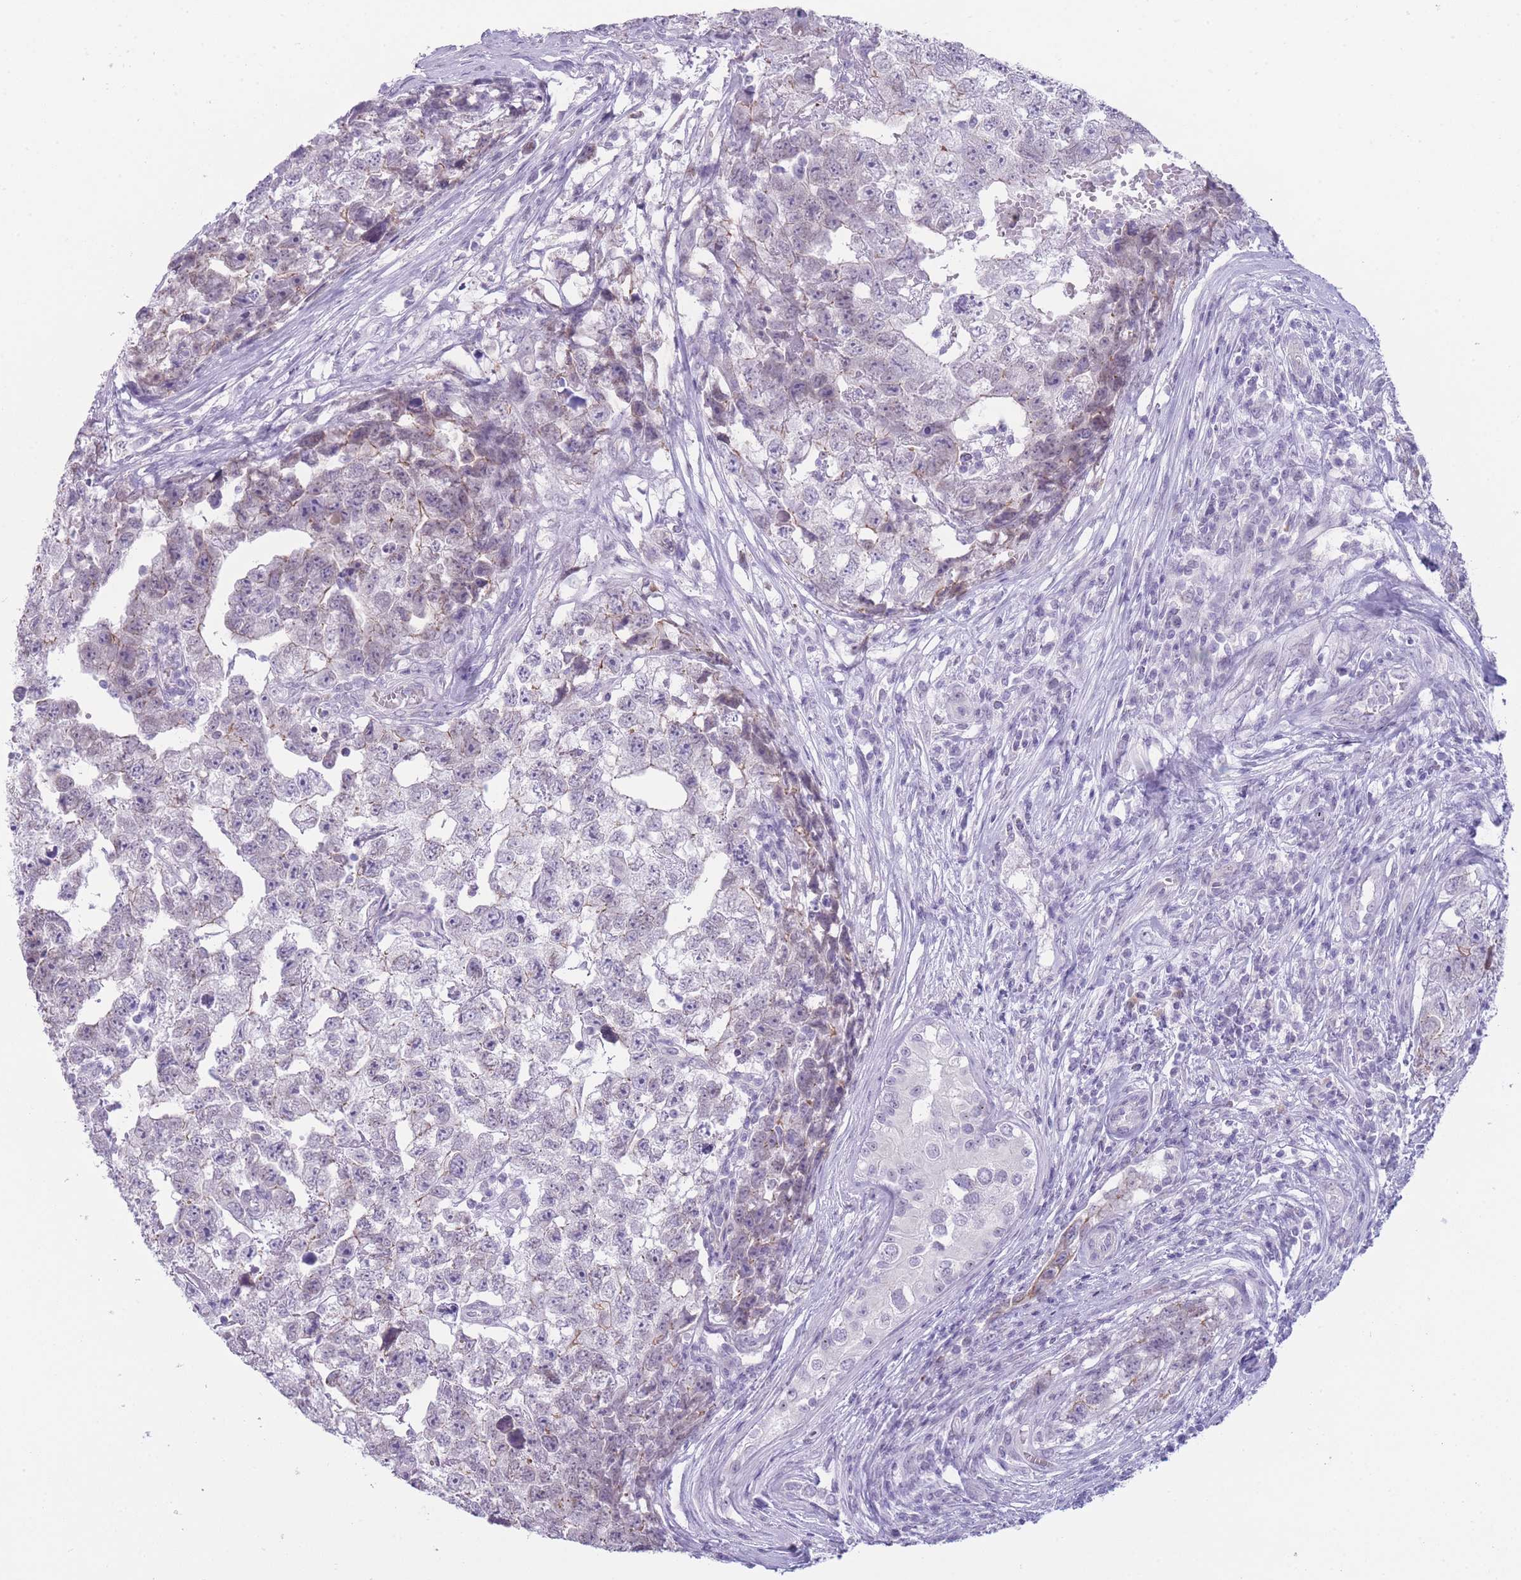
{"staining": {"intensity": "moderate", "quantity": "<25%", "location": "cytoplasmic/membranous"}, "tissue": "testis cancer", "cell_type": "Tumor cells", "image_type": "cancer", "snomed": [{"axis": "morphology", "description": "Carcinoma, Embryonal, NOS"}, {"axis": "topography", "description": "Testis"}], "caption": "Testis embryonal carcinoma stained with a protein marker exhibits moderate staining in tumor cells.", "gene": "DCANP1", "patient": {"sex": "male", "age": 22}}